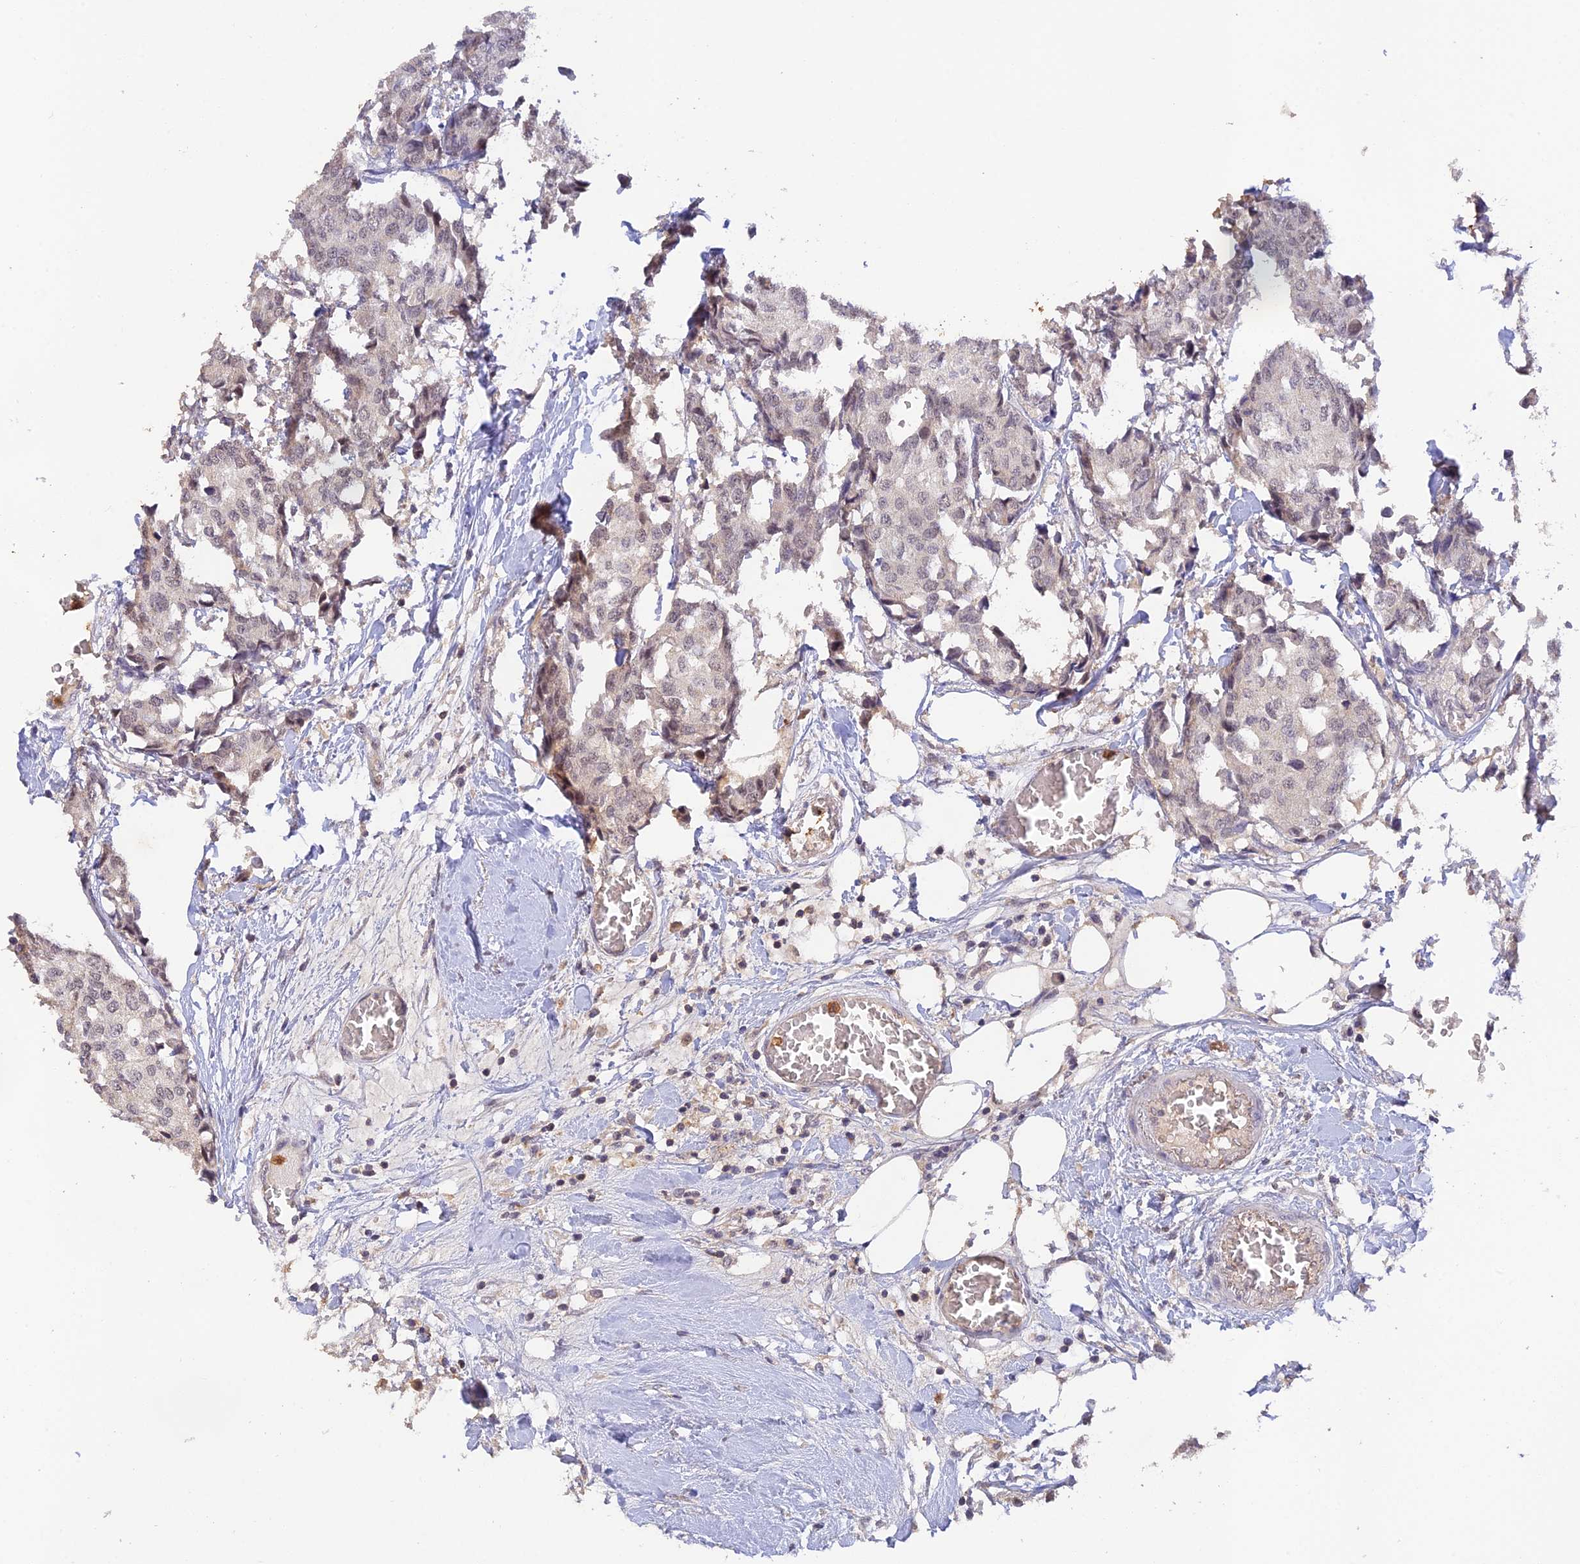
{"staining": {"intensity": "weak", "quantity": "<25%", "location": "nuclear"}, "tissue": "breast cancer", "cell_type": "Tumor cells", "image_type": "cancer", "snomed": [{"axis": "morphology", "description": "Duct carcinoma"}, {"axis": "topography", "description": "Breast"}], "caption": "The photomicrograph displays no staining of tumor cells in breast cancer (intraductal carcinoma). The staining is performed using DAB brown chromogen with nuclei counter-stained in using hematoxylin.", "gene": "PEX16", "patient": {"sex": "female", "age": 75}}